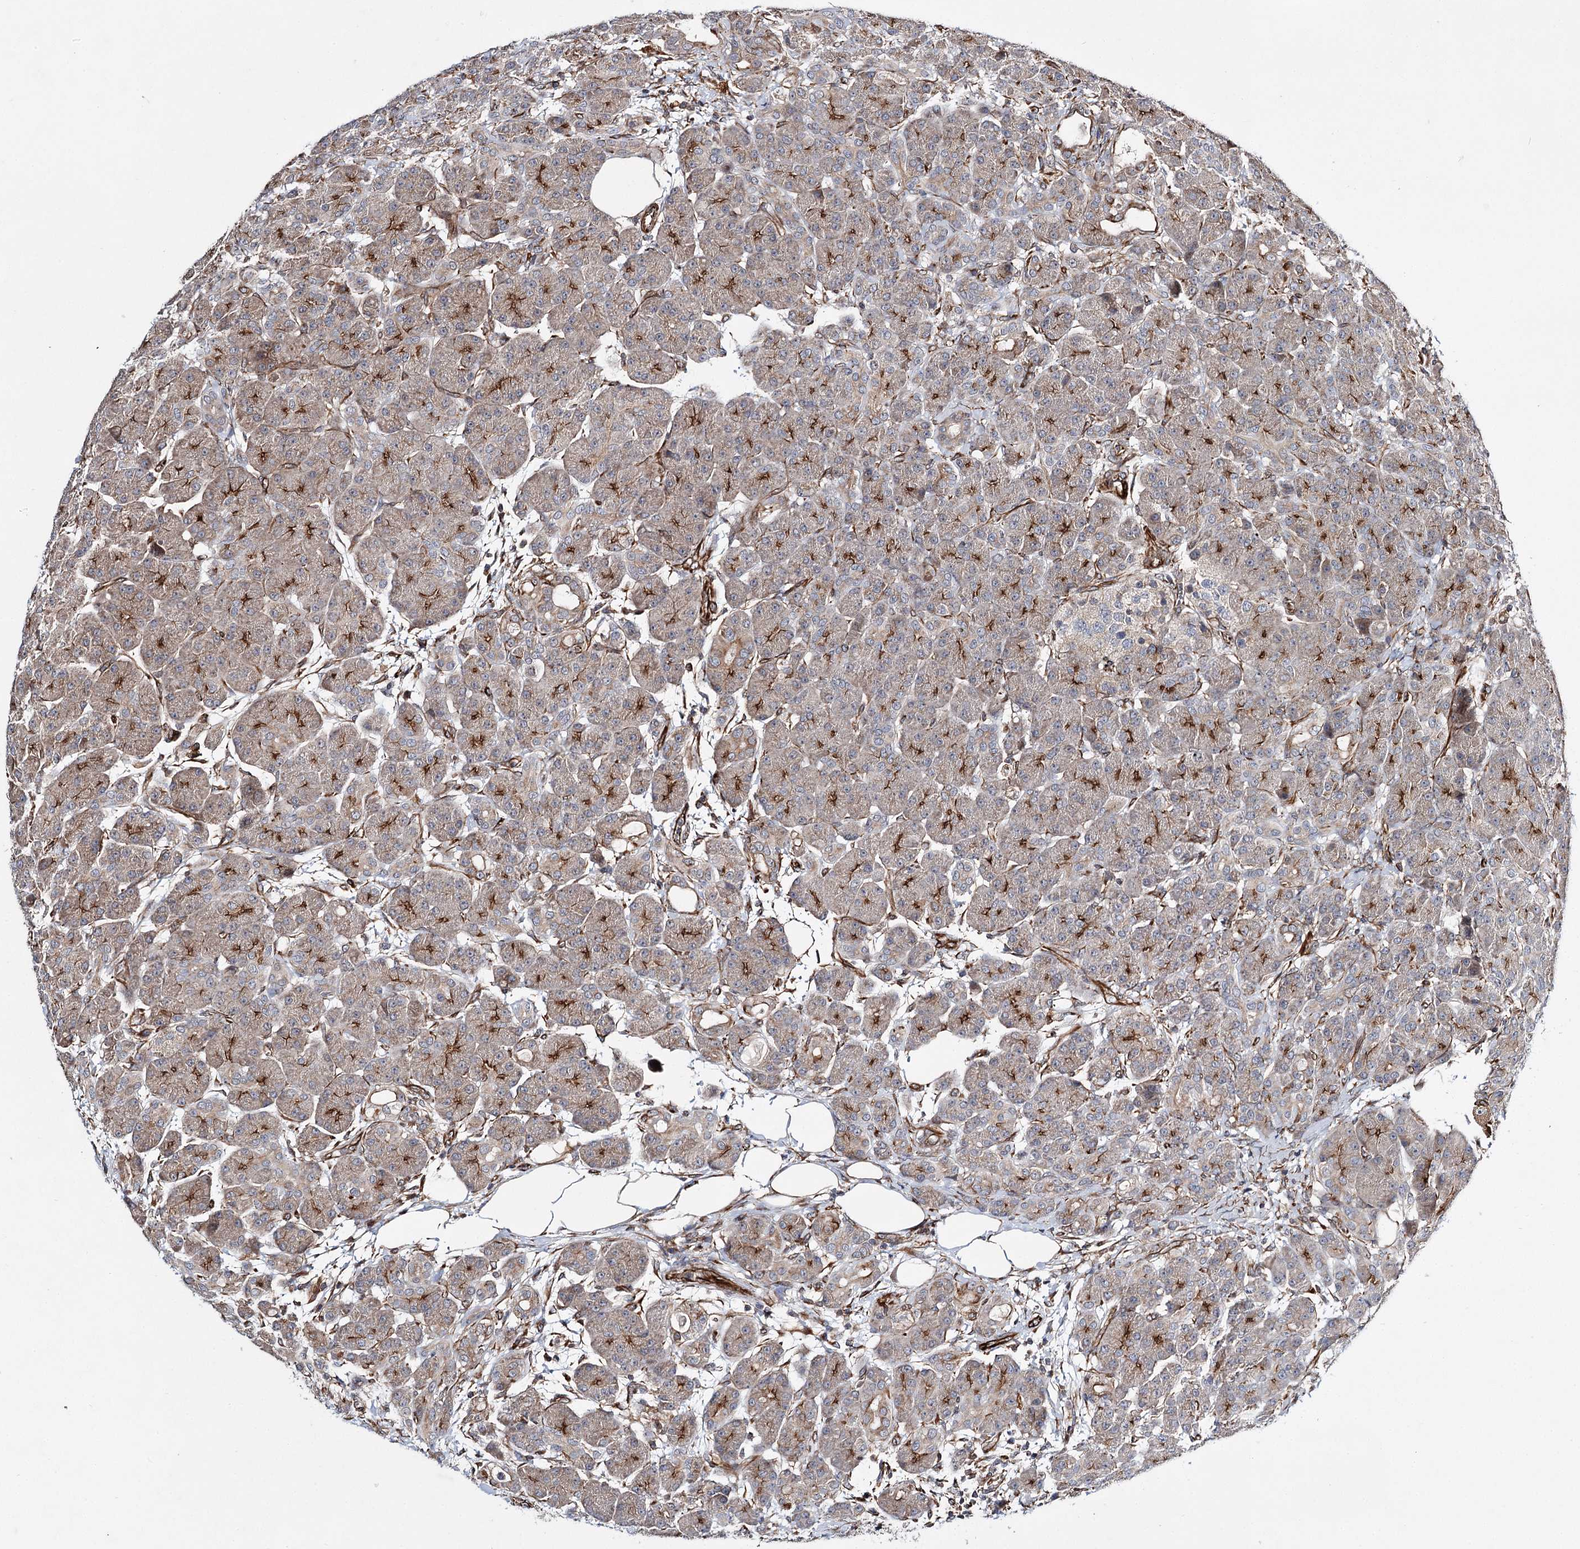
{"staining": {"intensity": "strong", "quantity": "<25%", "location": "cytoplasmic/membranous"}, "tissue": "pancreas", "cell_type": "Exocrine glandular cells", "image_type": "normal", "snomed": [{"axis": "morphology", "description": "Normal tissue, NOS"}, {"axis": "topography", "description": "Pancreas"}], "caption": "The immunohistochemical stain labels strong cytoplasmic/membranous staining in exocrine glandular cells of benign pancreas.", "gene": "DPEP2", "patient": {"sex": "male", "age": 63}}